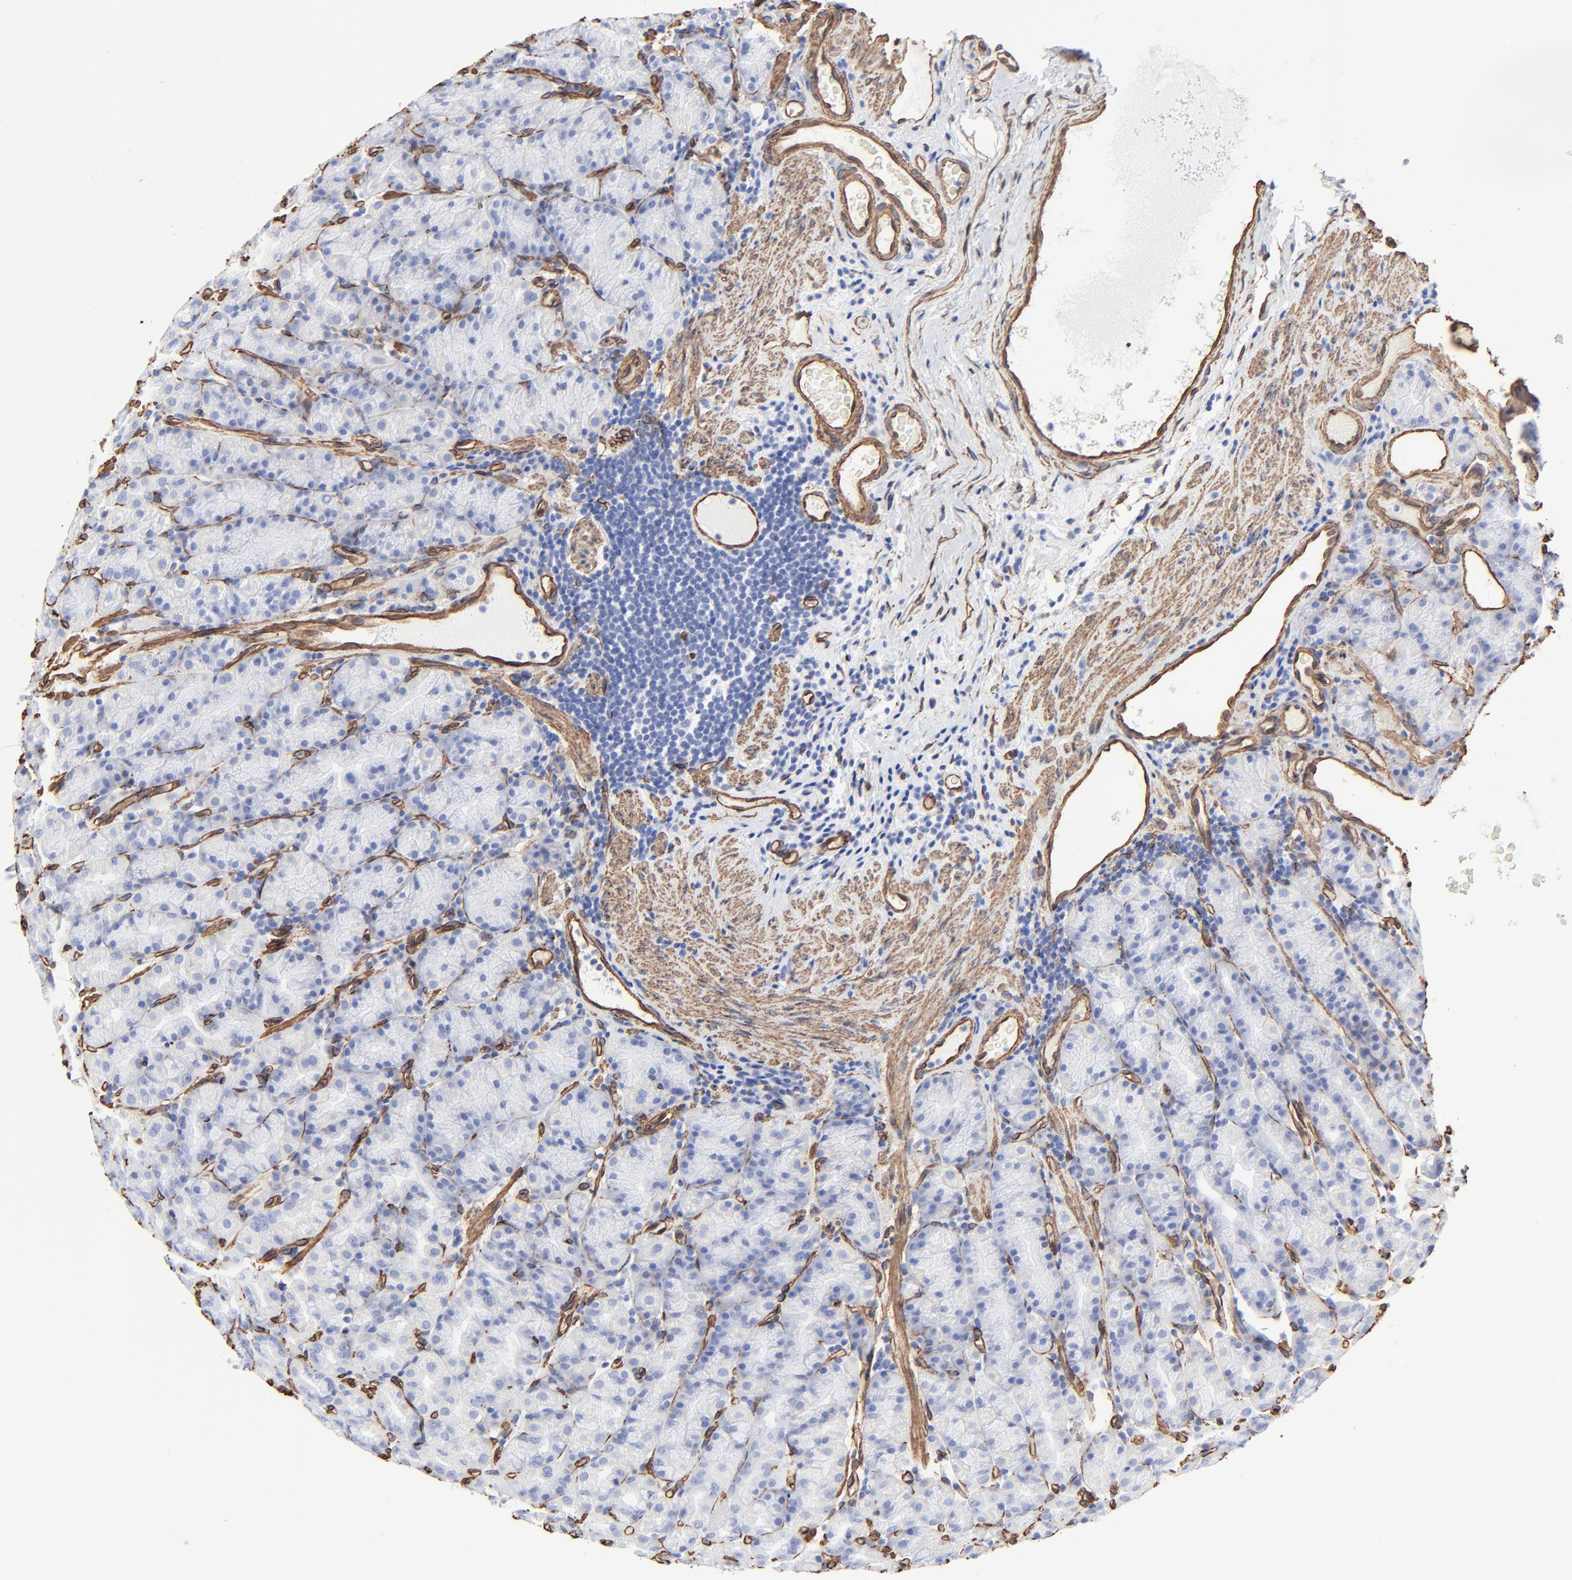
{"staining": {"intensity": "negative", "quantity": "none", "location": "none"}, "tissue": "stomach", "cell_type": "Glandular cells", "image_type": "normal", "snomed": [{"axis": "morphology", "description": "Normal tissue, NOS"}, {"axis": "topography", "description": "Stomach, upper"}], "caption": "An immunohistochemistry (IHC) histopathology image of benign stomach is shown. There is no staining in glandular cells of stomach.", "gene": "CAV1", "patient": {"sex": "male", "age": 68}}